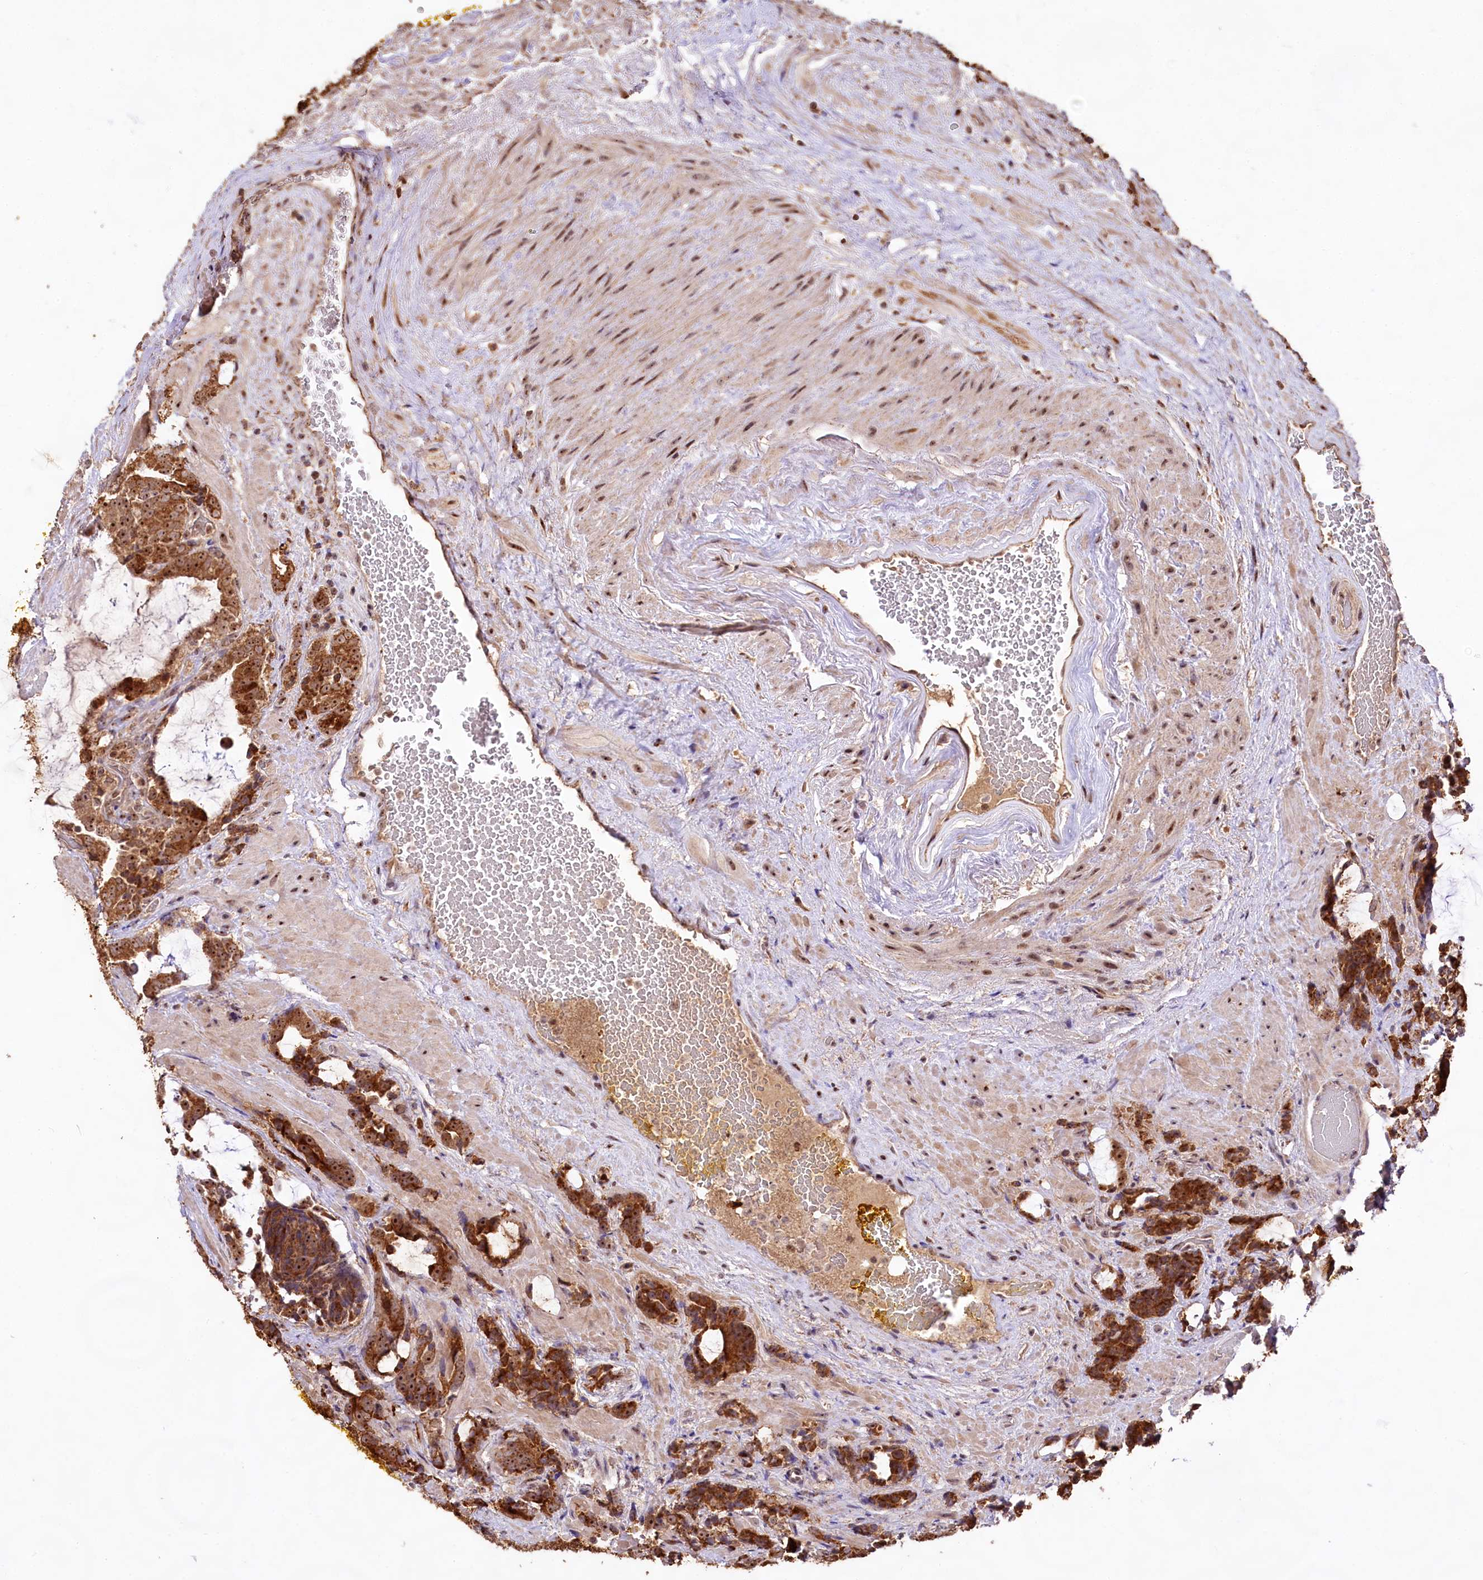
{"staining": {"intensity": "strong", "quantity": ">75%", "location": "cytoplasmic/membranous,nuclear"}, "tissue": "prostate cancer", "cell_type": "Tumor cells", "image_type": "cancer", "snomed": [{"axis": "morphology", "description": "Adenocarcinoma, High grade"}, {"axis": "topography", "description": "Prostate and seminal vesicle, NOS"}], "caption": "Immunohistochemical staining of human prostate cancer exhibits high levels of strong cytoplasmic/membranous and nuclear positivity in about >75% of tumor cells.", "gene": "RRP8", "patient": {"sex": "male", "age": 67}}